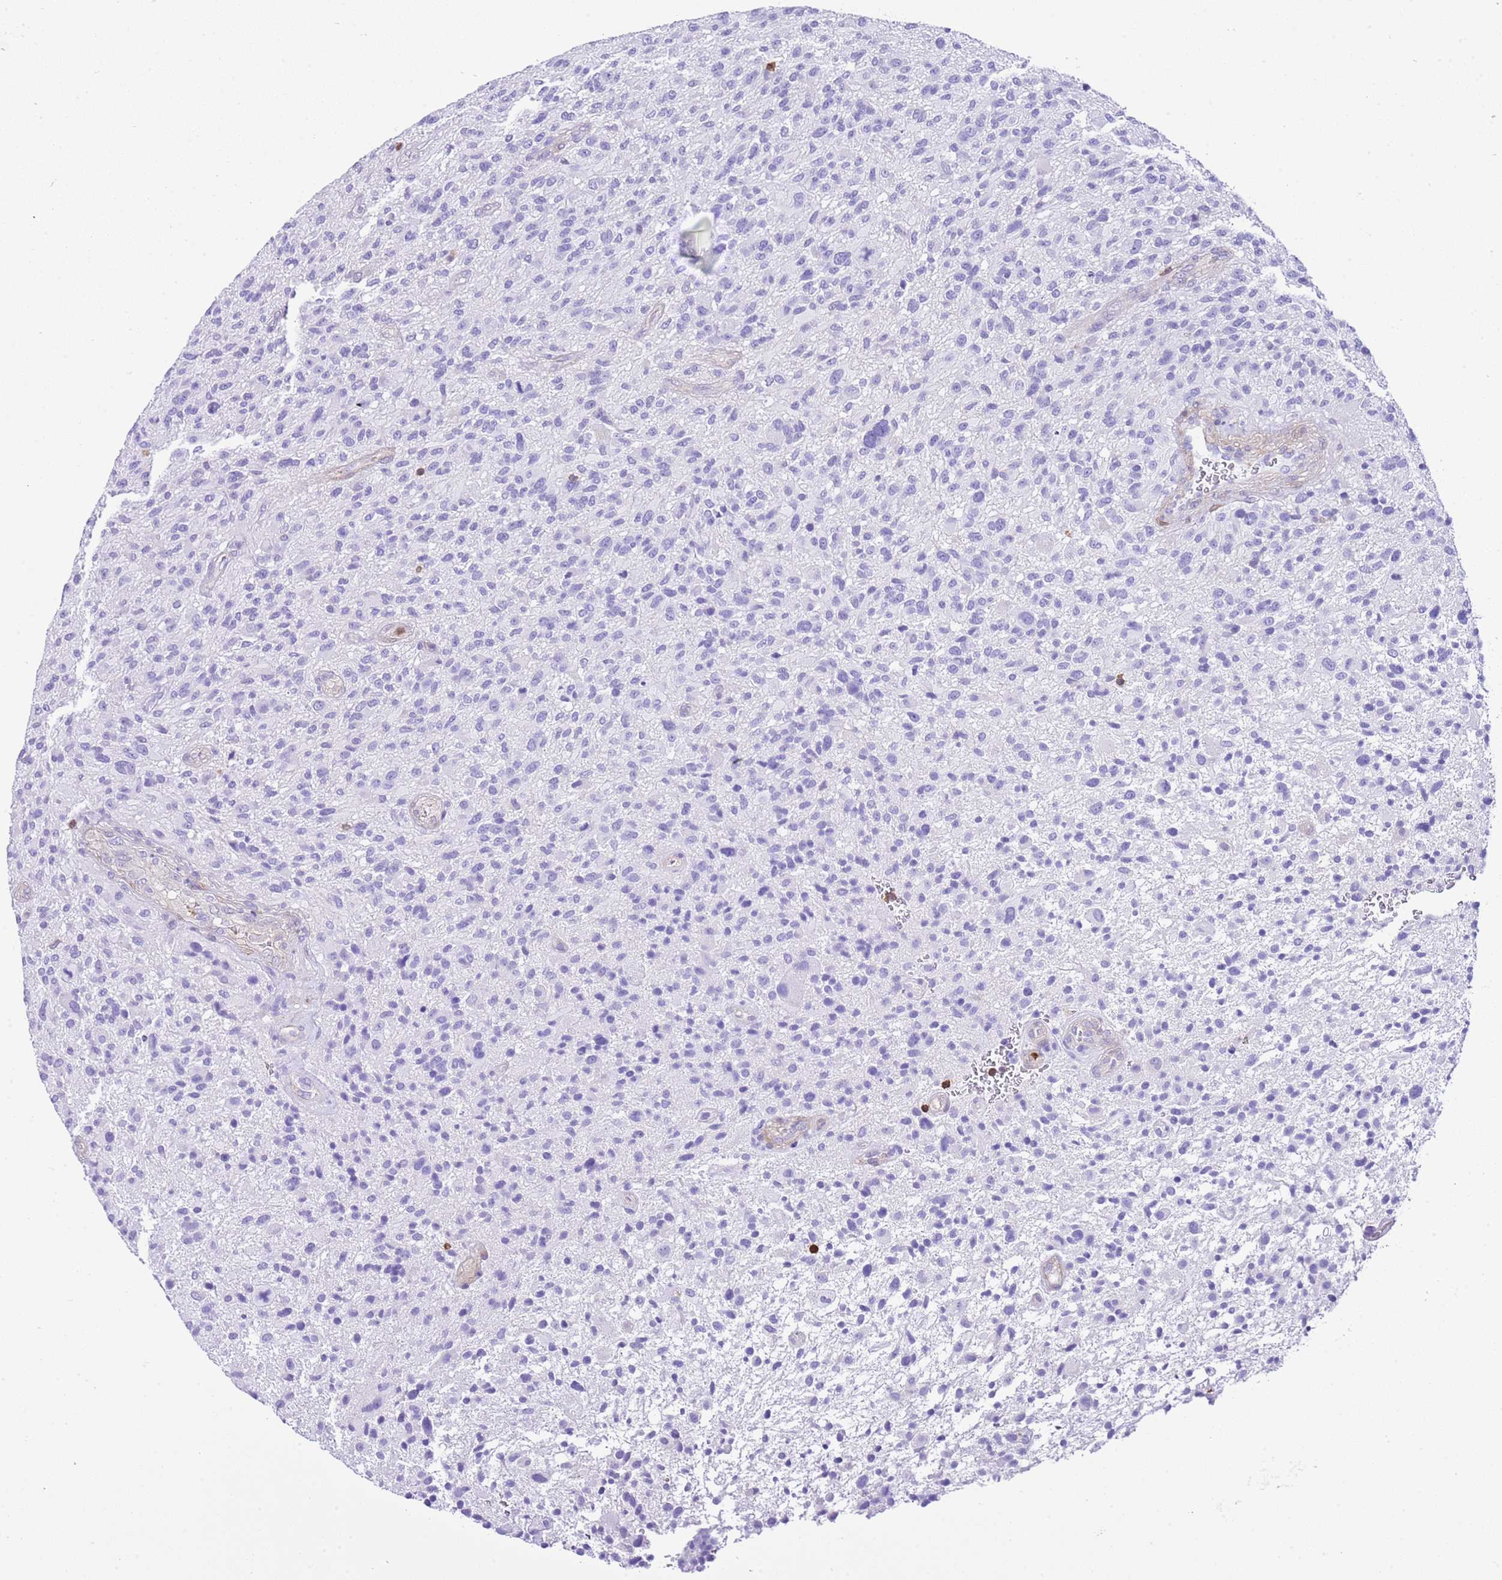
{"staining": {"intensity": "negative", "quantity": "none", "location": "none"}, "tissue": "glioma", "cell_type": "Tumor cells", "image_type": "cancer", "snomed": [{"axis": "morphology", "description": "Glioma, malignant, High grade"}, {"axis": "topography", "description": "Brain"}], "caption": "Malignant high-grade glioma was stained to show a protein in brown. There is no significant expression in tumor cells. (DAB IHC, high magnification).", "gene": "CNN2", "patient": {"sex": "male", "age": 47}}